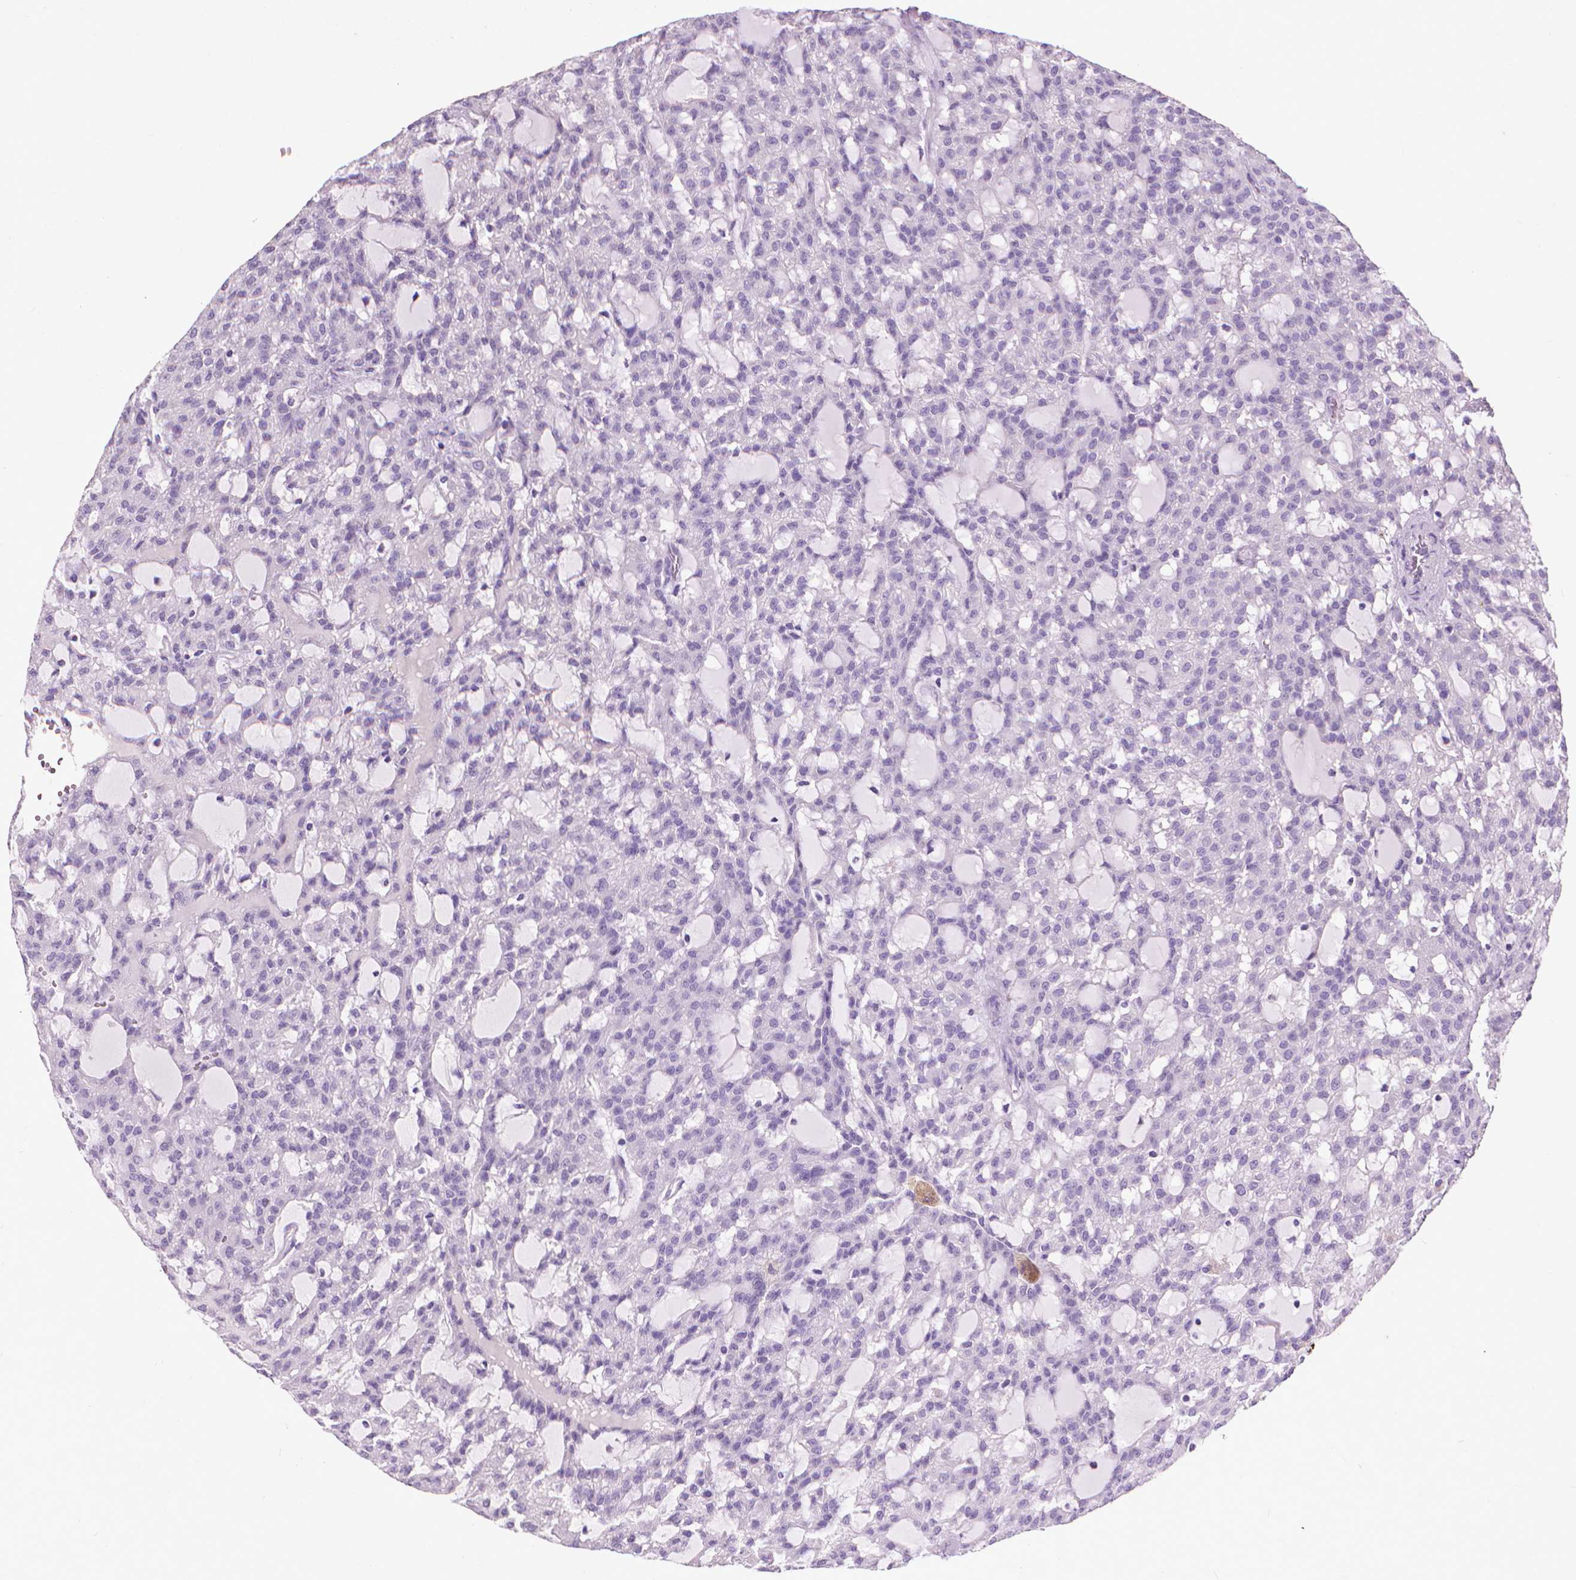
{"staining": {"intensity": "negative", "quantity": "none", "location": "none"}, "tissue": "renal cancer", "cell_type": "Tumor cells", "image_type": "cancer", "snomed": [{"axis": "morphology", "description": "Adenocarcinoma, NOS"}, {"axis": "topography", "description": "Kidney"}], "caption": "Immunohistochemistry histopathology image of neoplastic tissue: renal adenocarcinoma stained with DAB (3,3'-diaminobenzidine) reveals no significant protein expression in tumor cells.", "gene": "KRT5", "patient": {"sex": "male", "age": 63}}